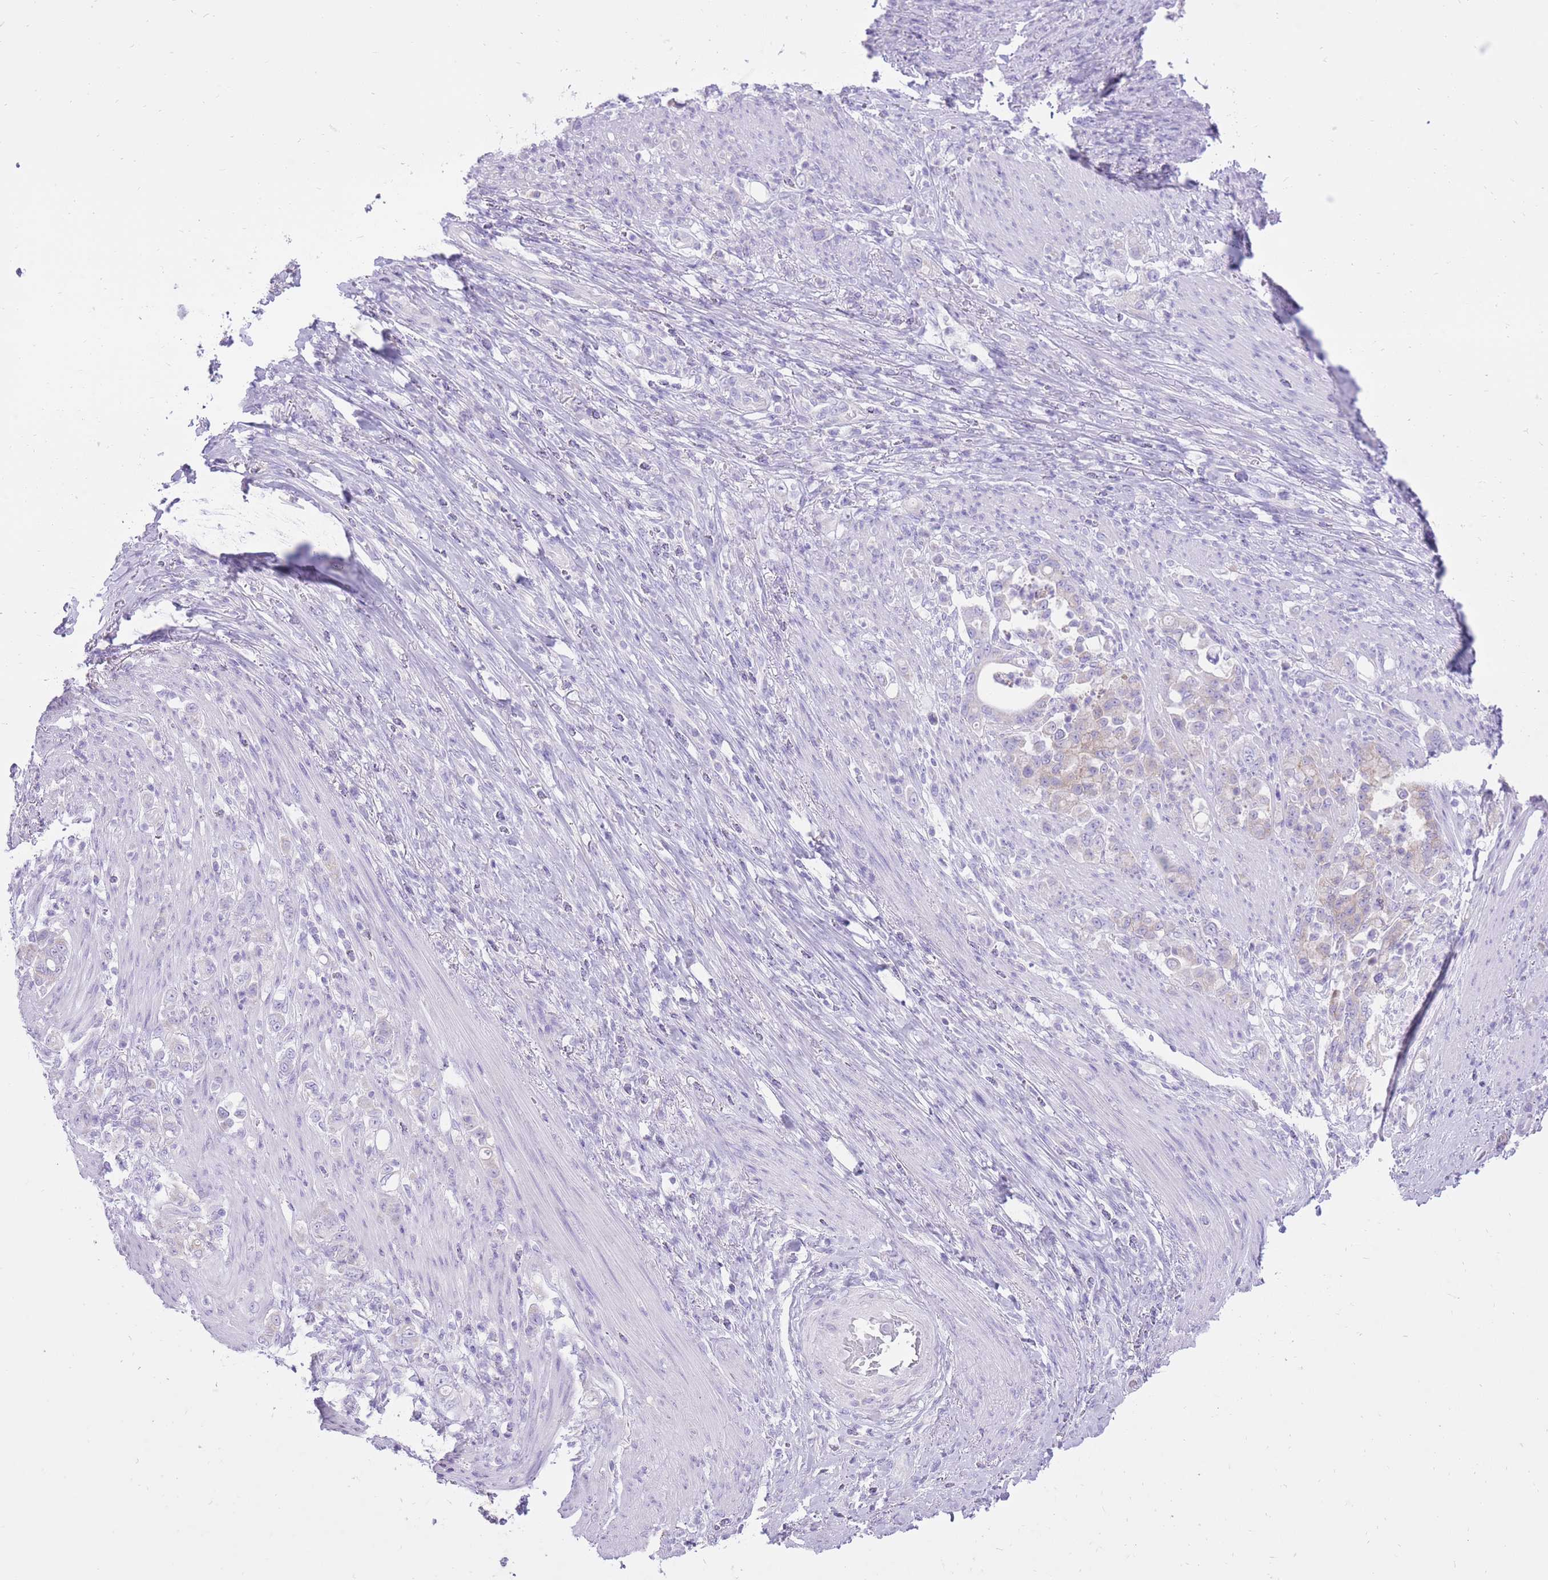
{"staining": {"intensity": "negative", "quantity": "none", "location": "none"}, "tissue": "stomach cancer", "cell_type": "Tumor cells", "image_type": "cancer", "snomed": [{"axis": "morphology", "description": "Normal tissue, NOS"}, {"axis": "morphology", "description": "Adenocarcinoma, NOS"}, {"axis": "topography", "description": "Stomach"}], "caption": "Tumor cells are negative for brown protein staining in adenocarcinoma (stomach).", "gene": "SLC4A4", "patient": {"sex": "female", "age": 79}}